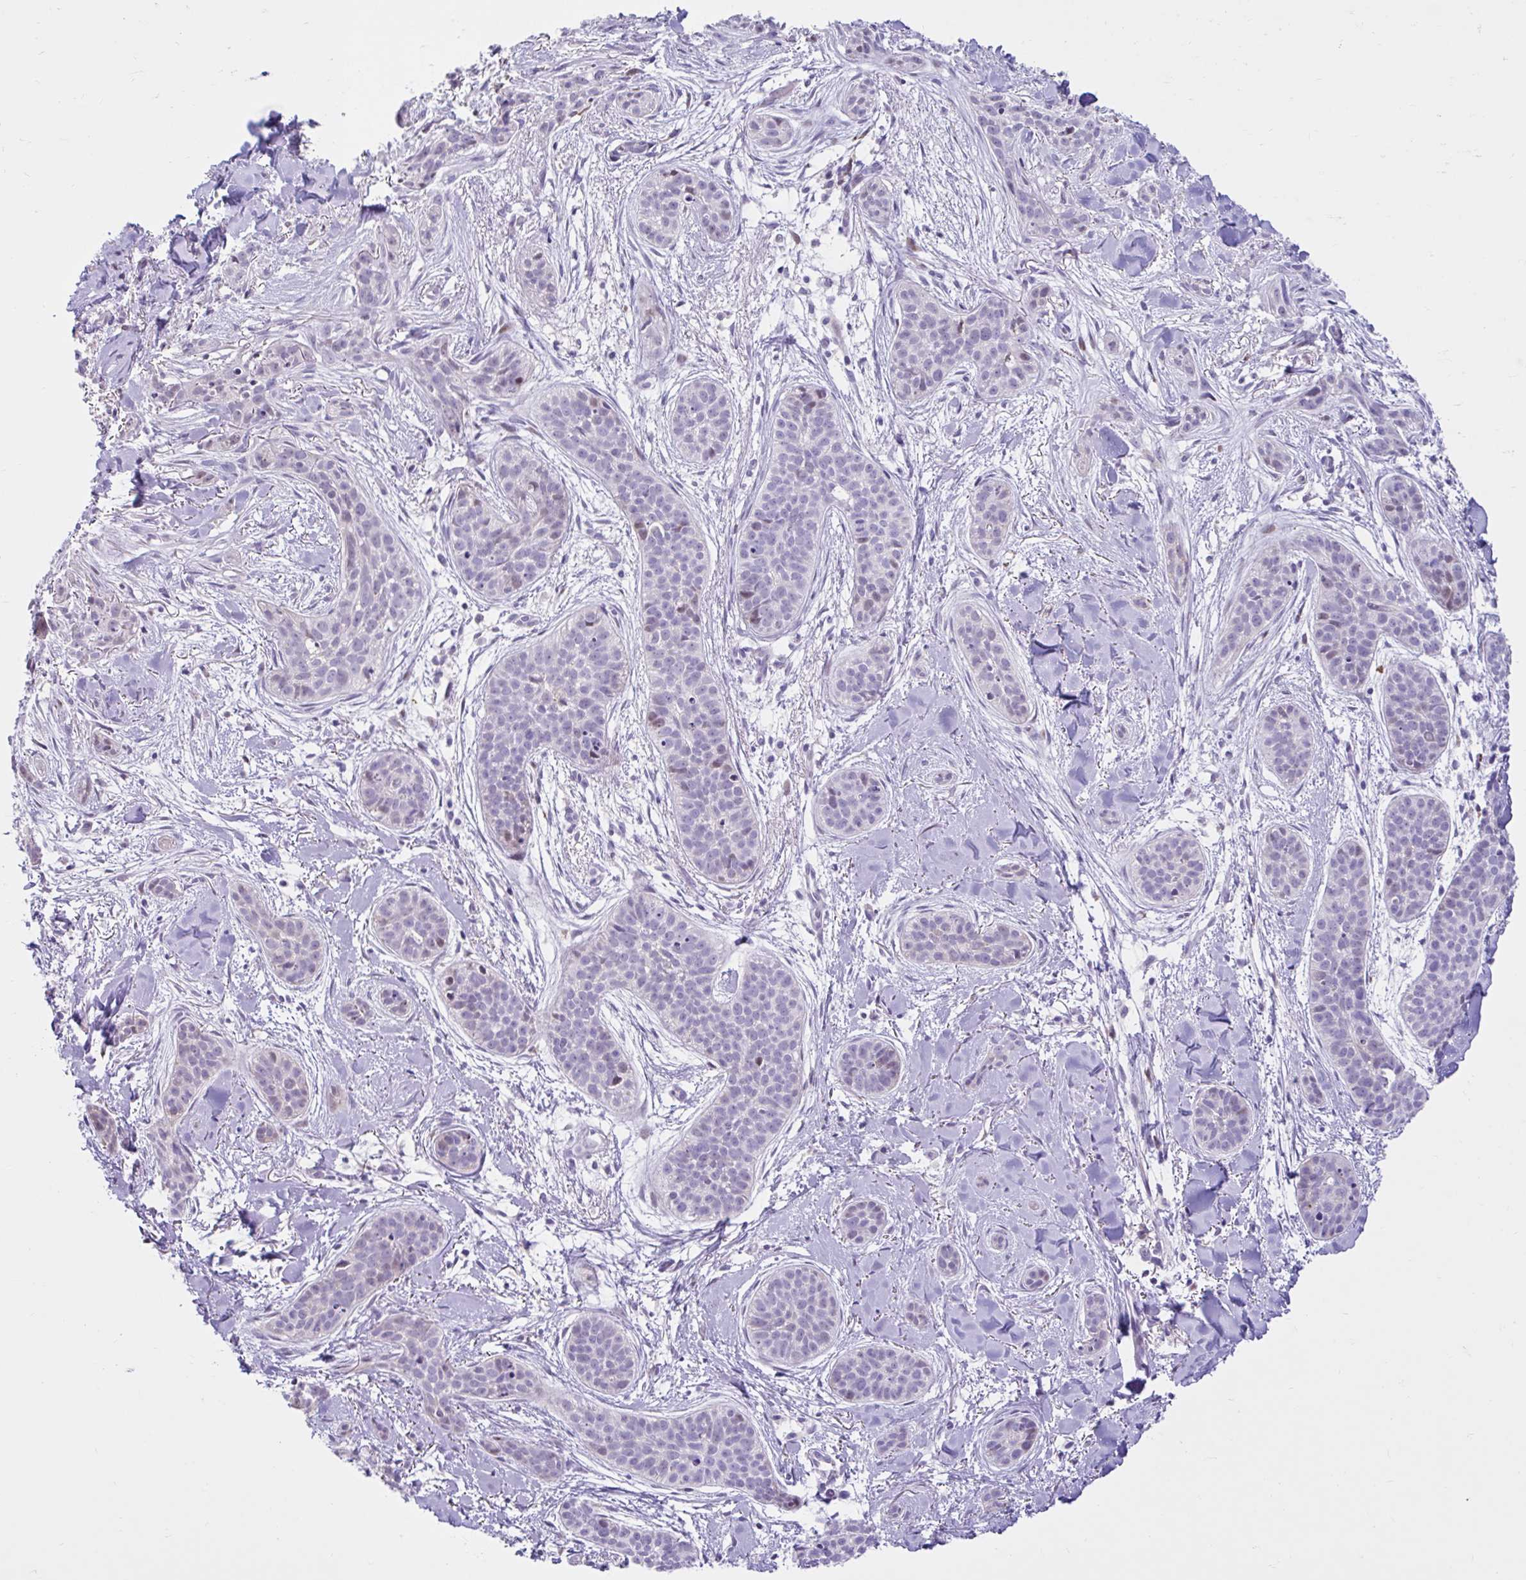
{"staining": {"intensity": "weak", "quantity": "<25%", "location": "nuclear"}, "tissue": "skin cancer", "cell_type": "Tumor cells", "image_type": "cancer", "snomed": [{"axis": "morphology", "description": "Basal cell carcinoma"}, {"axis": "topography", "description": "Skin"}], "caption": "Skin cancer was stained to show a protein in brown. There is no significant positivity in tumor cells.", "gene": "NHLH2", "patient": {"sex": "male", "age": 52}}